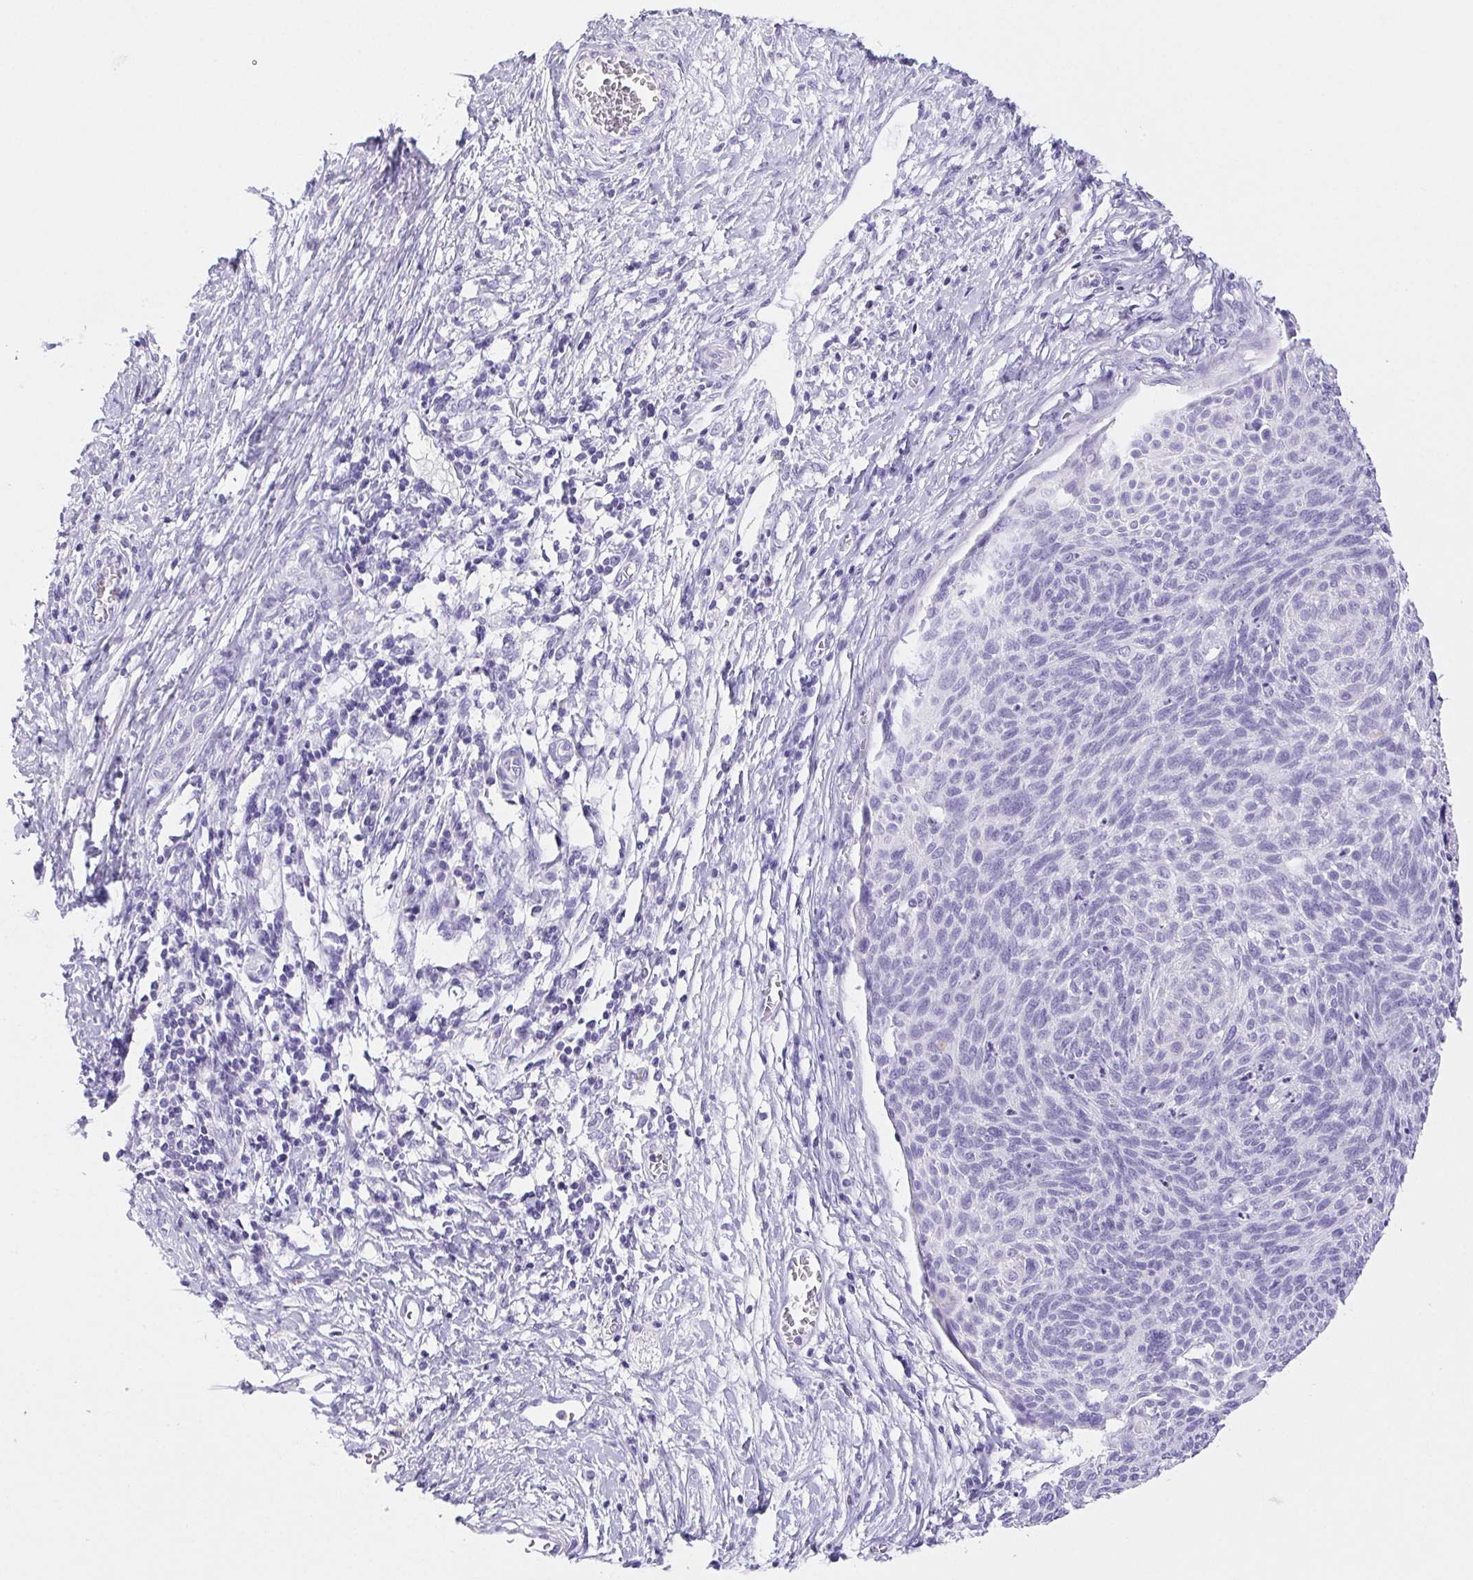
{"staining": {"intensity": "negative", "quantity": "none", "location": "none"}, "tissue": "cervical cancer", "cell_type": "Tumor cells", "image_type": "cancer", "snomed": [{"axis": "morphology", "description": "Squamous cell carcinoma, NOS"}, {"axis": "topography", "description": "Cervix"}], "caption": "Immunohistochemistry photomicrograph of cervical cancer stained for a protein (brown), which exhibits no staining in tumor cells.", "gene": "PNLIP", "patient": {"sex": "female", "age": 49}}